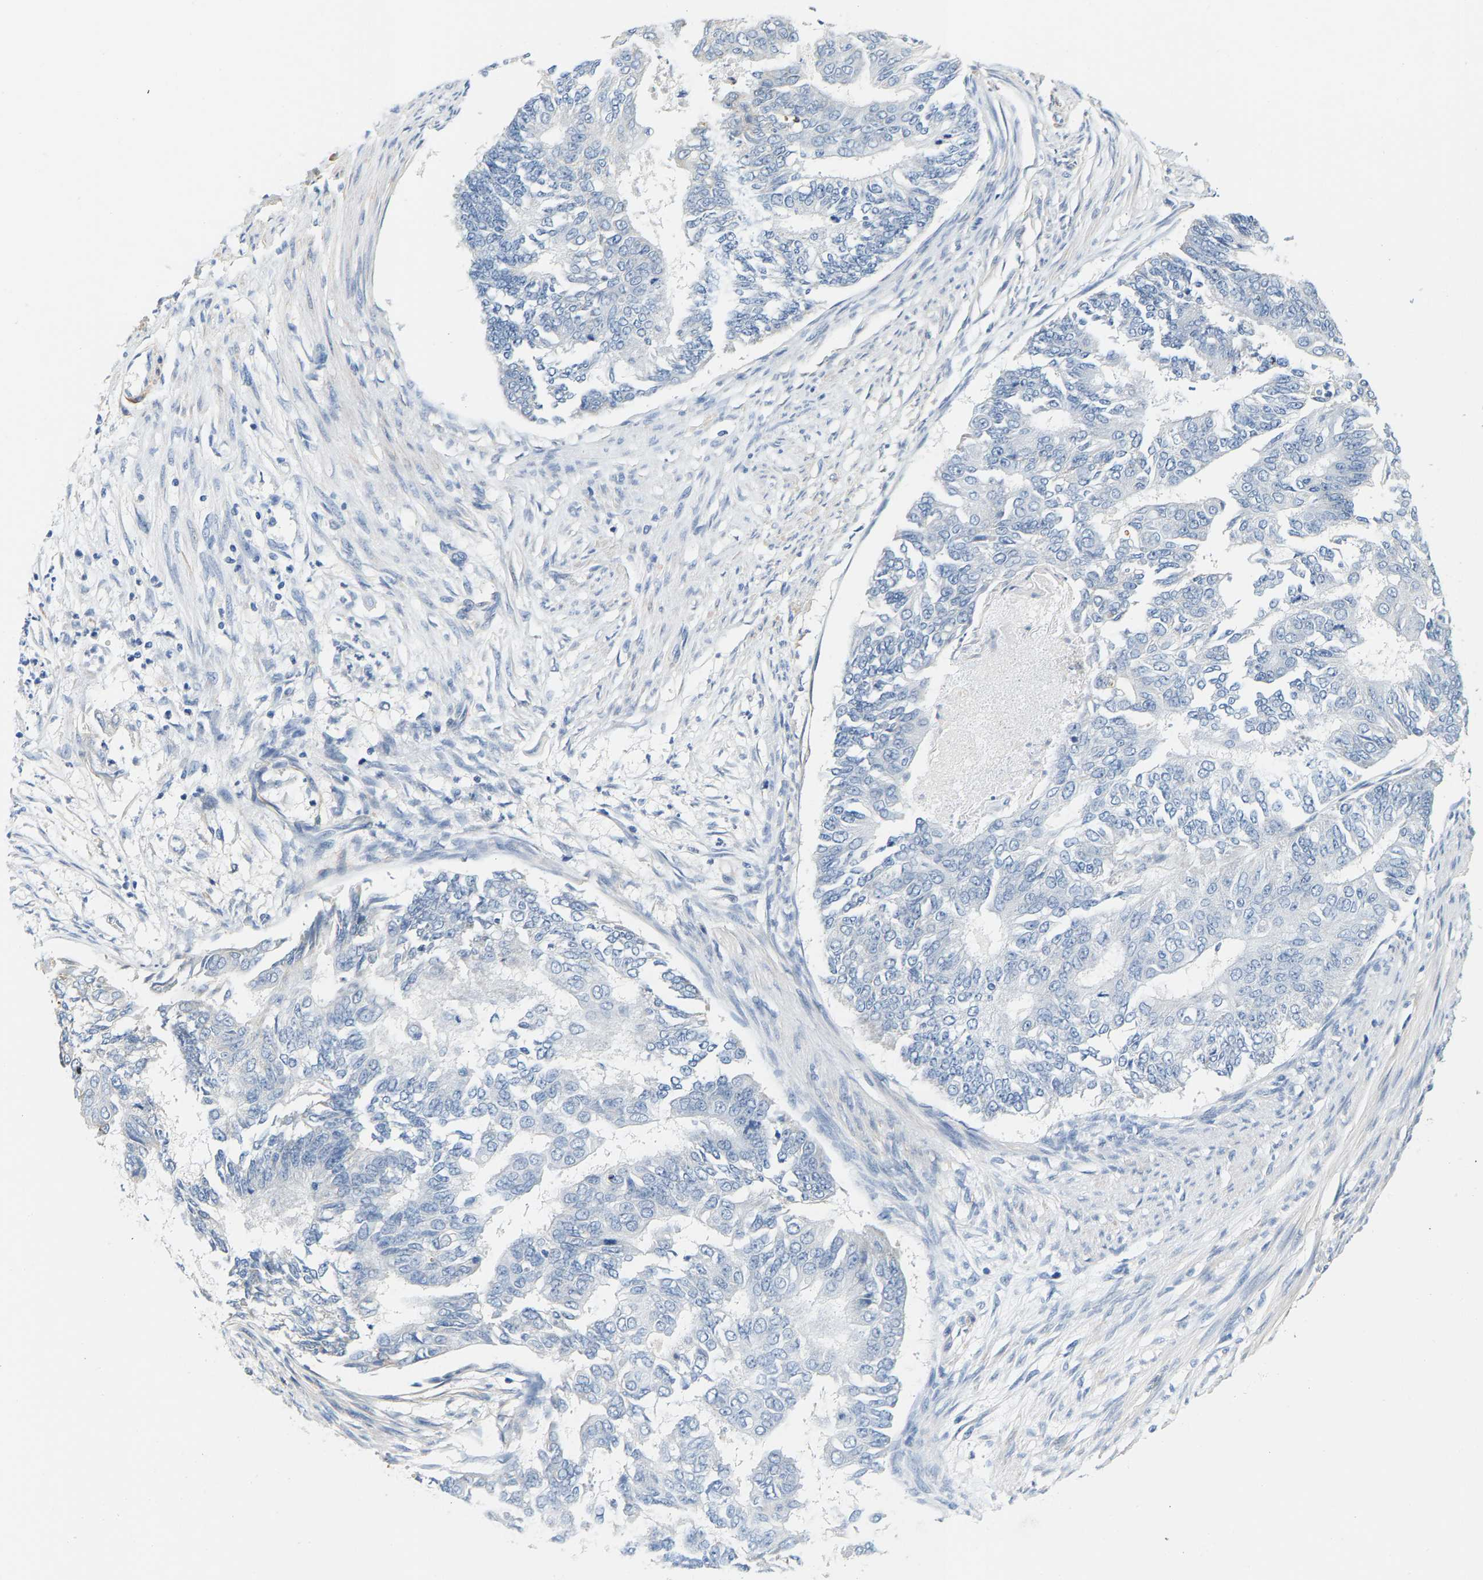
{"staining": {"intensity": "negative", "quantity": "none", "location": "none"}, "tissue": "endometrial cancer", "cell_type": "Tumor cells", "image_type": "cancer", "snomed": [{"axis": "morphology", "description": "Adenocarcinoma, NOS"}, {"axis": "topography", "description": "Endometrium"}], "caption": "This is an immunohistochemistry micrograph of adenocarcinoma (endometrial). There is no expression in tumor cells.", "gene": "SHMT2", "patient": {"sex": "female", "age": 32}}